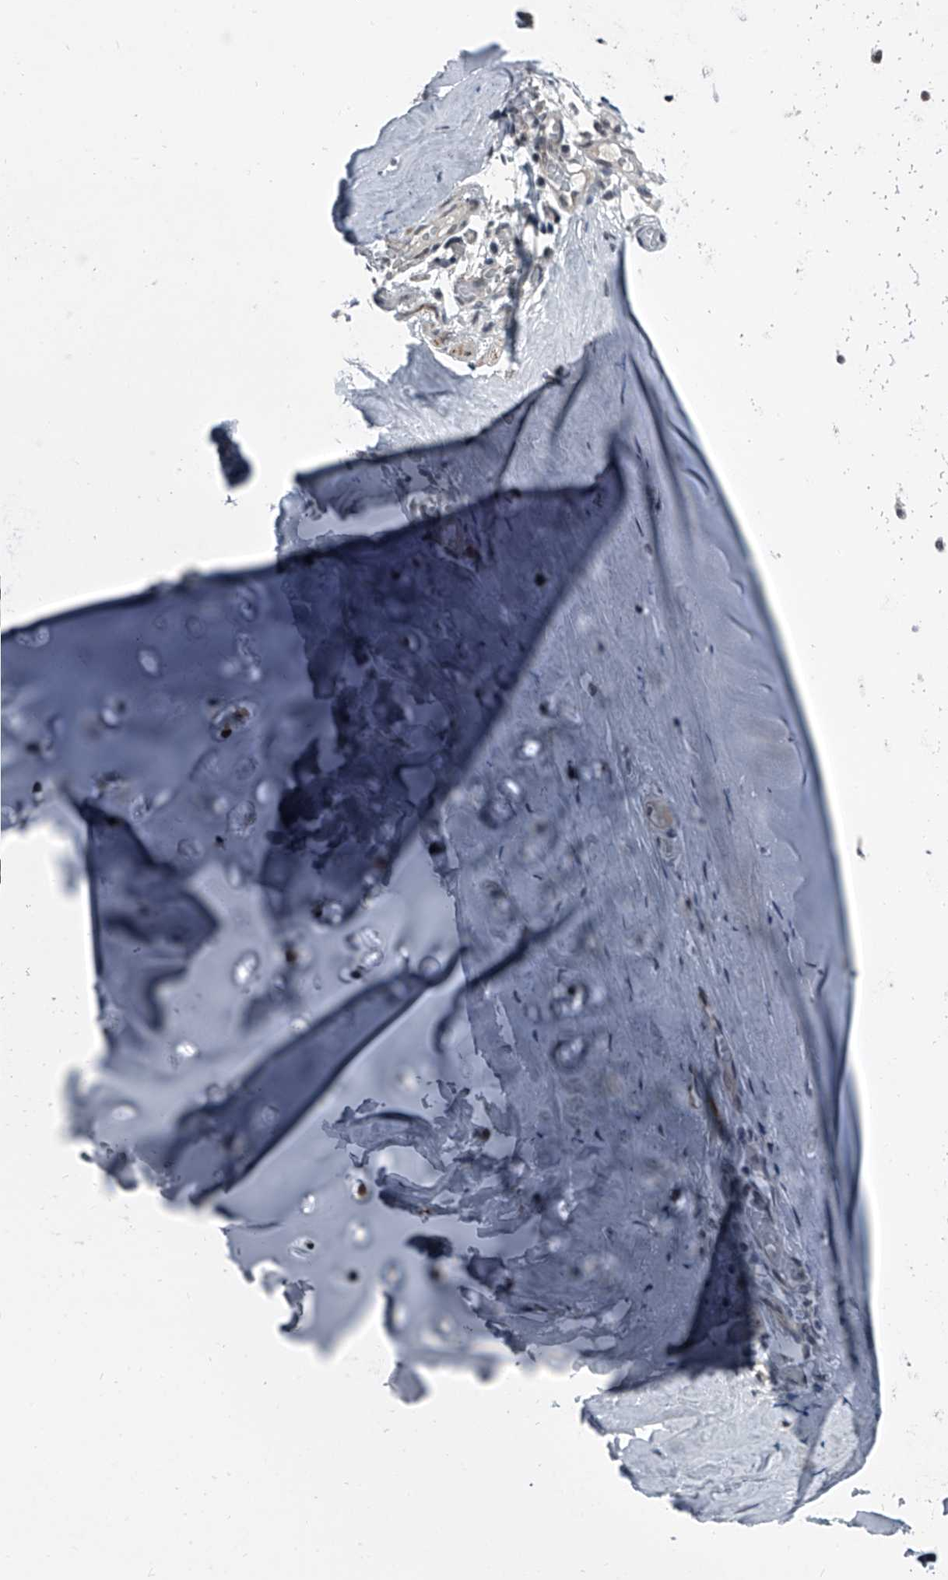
{"staining": {"intensity": "moderate", "quantity": ">75%", "location": "nuclear"}, "tissue": "adipose tissue", "cell_type": "Adipocytes", "image_type": "normal", "snomed": [{"axis": "morphology", "description": "Normal tissue, NOS"}, {"axis": "morphology", "description": "Basal cell carcinoma"}, {"axis": "topography", "description": "Cartilage tissue"}, {"axis": "topography", "description": "Nasopharynx"}, {"axis": "topography", "description": "Oral tissue"}], "caption": "Unremarkable adipose tissue exhibits moderate nuclear expression in about >75% of adipocytes, visualized by immunohistochemistry. The staining was performed using DAB to visualize the protein expression in brown, while the nuclei were stained in blue with hematoxylin (Magnification: 20x).", "gene": "MEN1", "patient": {"sex": "female", "age": 77}}